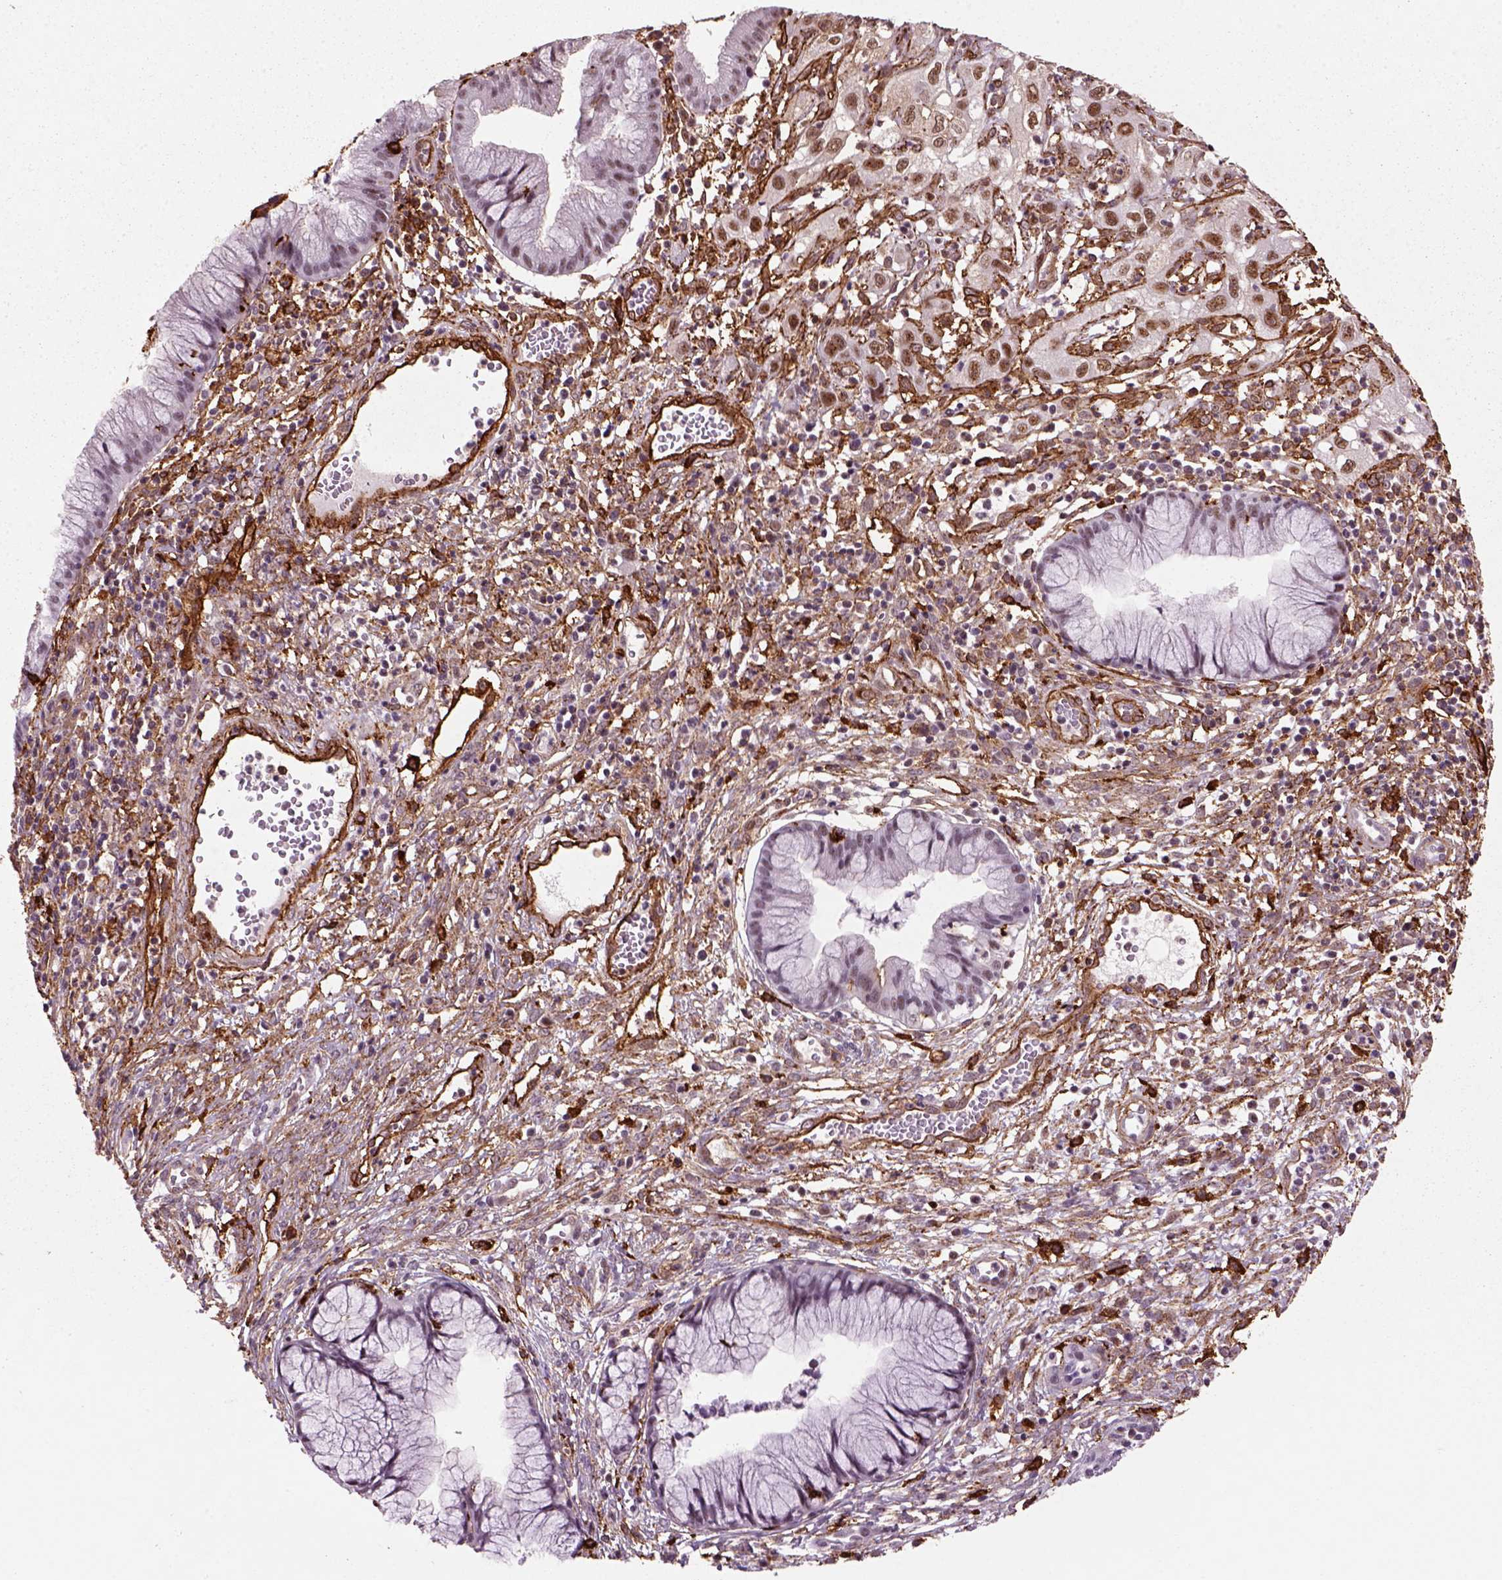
{"staining": {"intensity": "weak", "quantity": "25%-75%", "location": "cytoplasmic/membranous,nuclear"}, "tissue": "cervical cancer", "cell_type": "Tumor cells", "image_type": "cancer", "snomed": [{"axis": "morphology", "description": "Squamous cell carcinoma, NOS"}, {"axis": "topography", "description": "Cervix"}], "caption": "Immunohistochemical staining of cervical squamous cell carcinoma displays low levels of weak cytoplasmic/membranous and nuclear staining in about 25%-75% of tumor cells. The protein is stained brown, and the nuclei are stained in blue (DAB IHC with brightfield microscopy, high magnification).", "gene": "MARCKS", "patient": {"sex": "female", "age": 32}}